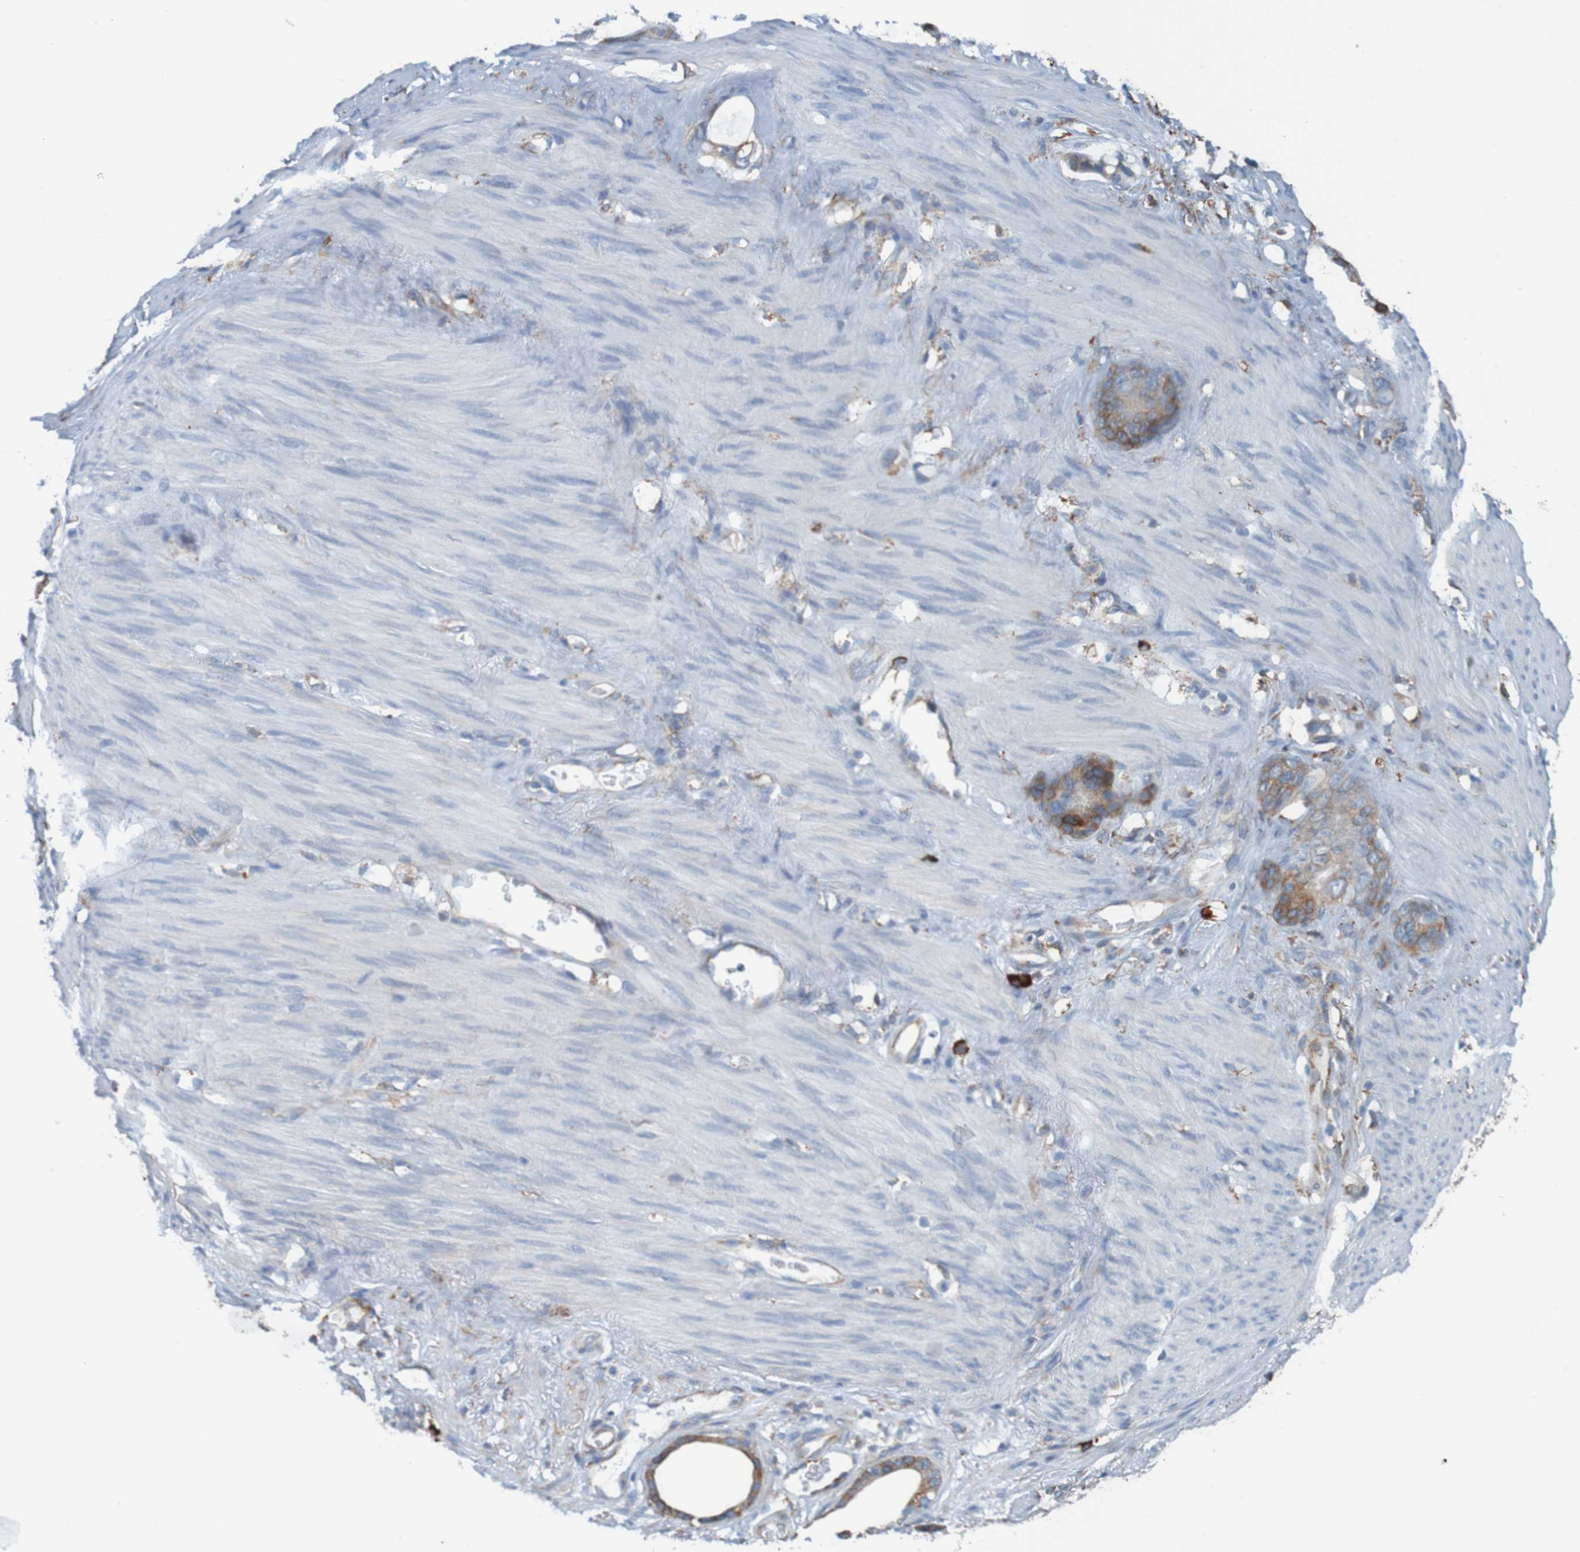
{"staining": {"intensity": "weak", "quantity": ">75%", "location": "cytoplasmic/membranous"}, "tissue": "stomach cancer", "cell_type": "Tumor cells", "image_type": "cancer", "snomed": [{"axis": "morphology", "description": "Adenocarcinoma, NOS"}, {"axis": "topography", "description": "Stomach"}], "caption": "Protein positivity by immunohistochemistry (IHC) displays weak cytoplasmic/membranous positivity in approximately >75% of tumor cells in adenocarcinoma (stomach).", "gene": "SSR1", "patient": {"sex": "female", "age": 75}}